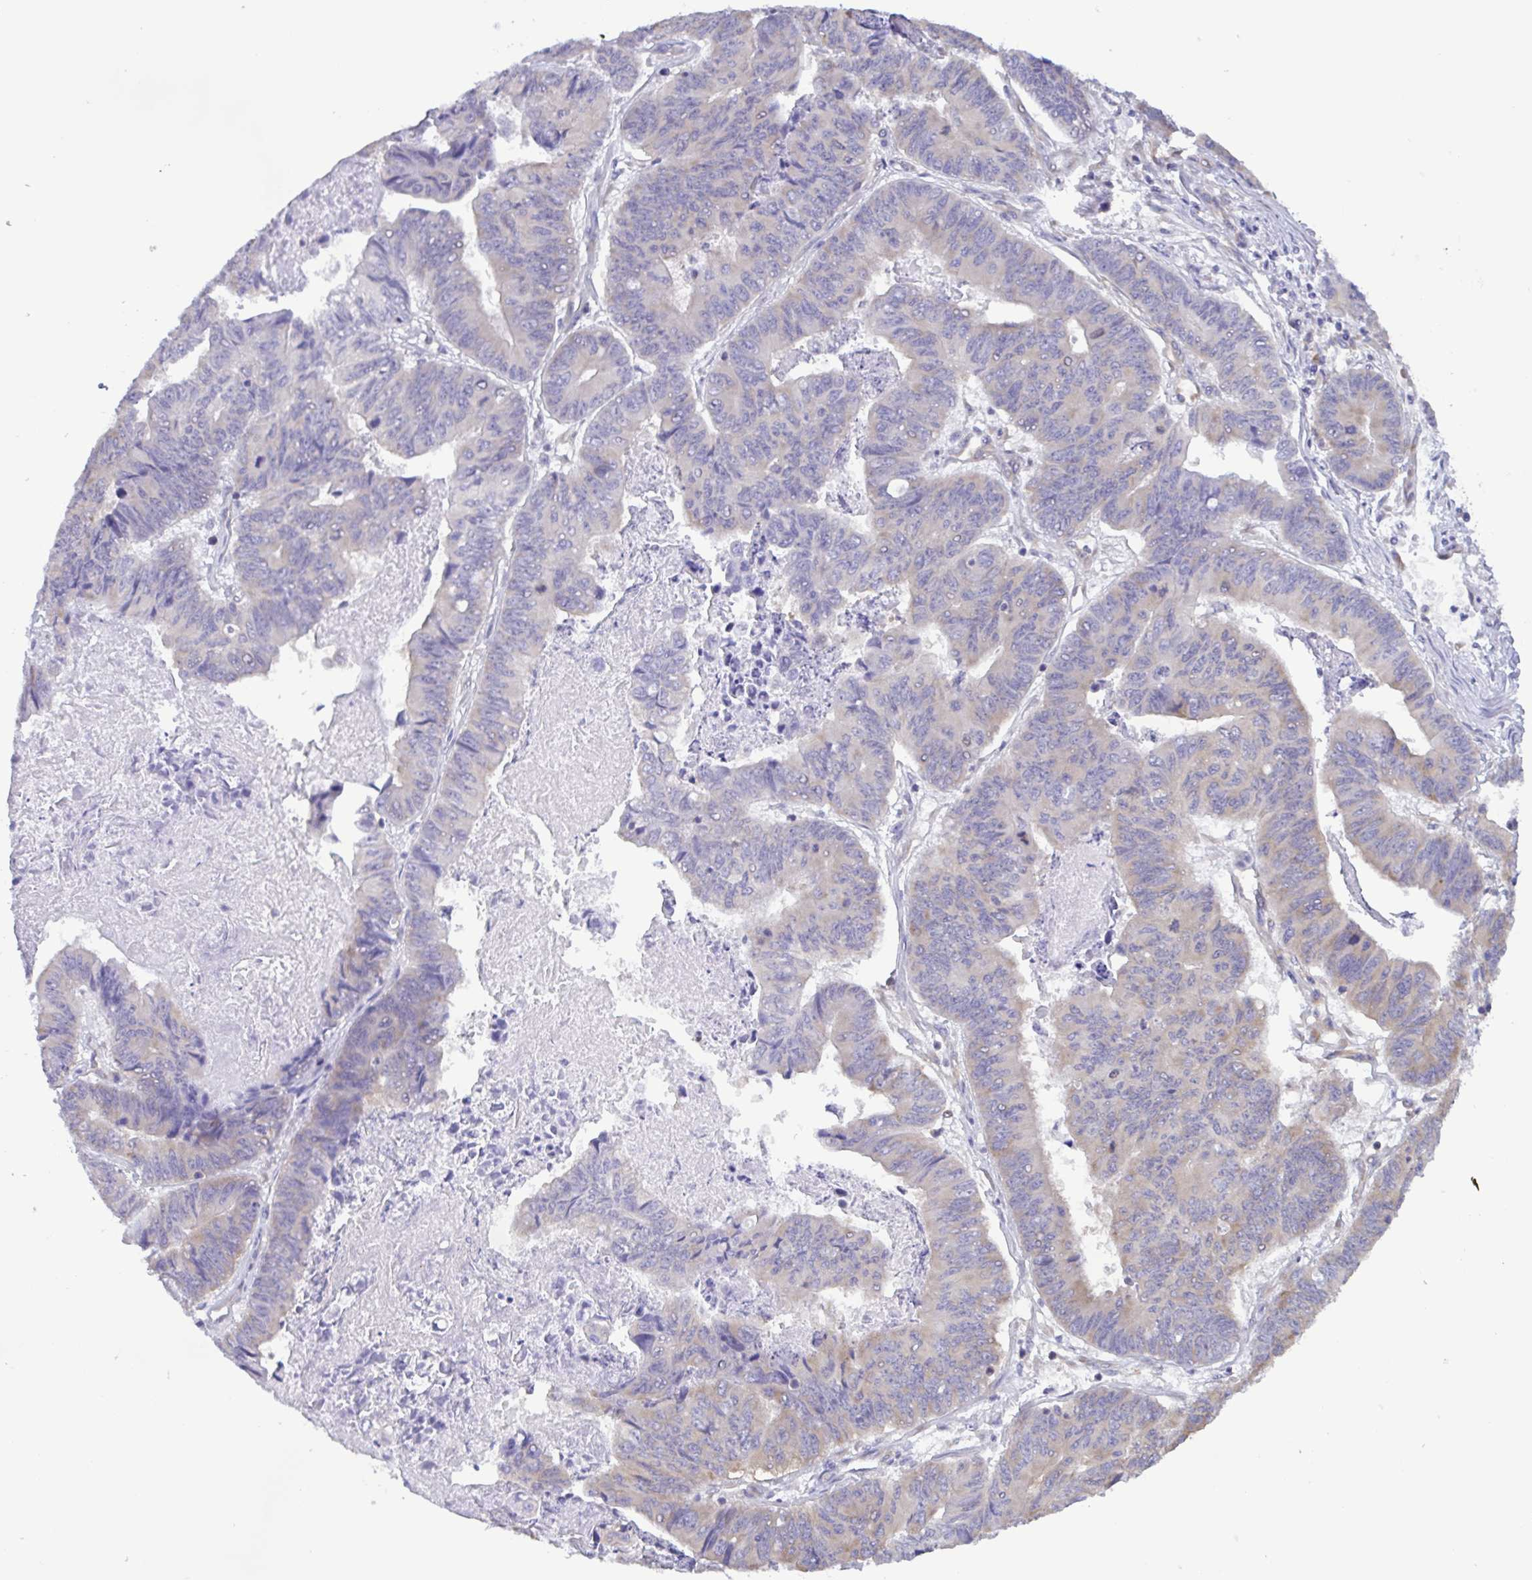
{"staining": {"intensity": "weak", "quantity": "<25%", "location": "cytoplasmic/membranous"}, "tissue": "stomach cancer", "cell_type": "Tumor cells", "image_type": "cancer", "snomed": [{"axis": "morphology", "description": "Adenocarcinoma, NOS"}, {"axis": "topography", "description": "Stomach, lower"}], "caption": "This is an IHC photomicrograph of stomach cancer (adenocarcinoma). There is no positivity in tumor cells.", "gene": "TNNI3", "patient": {"sex": "male", "age": 77}}